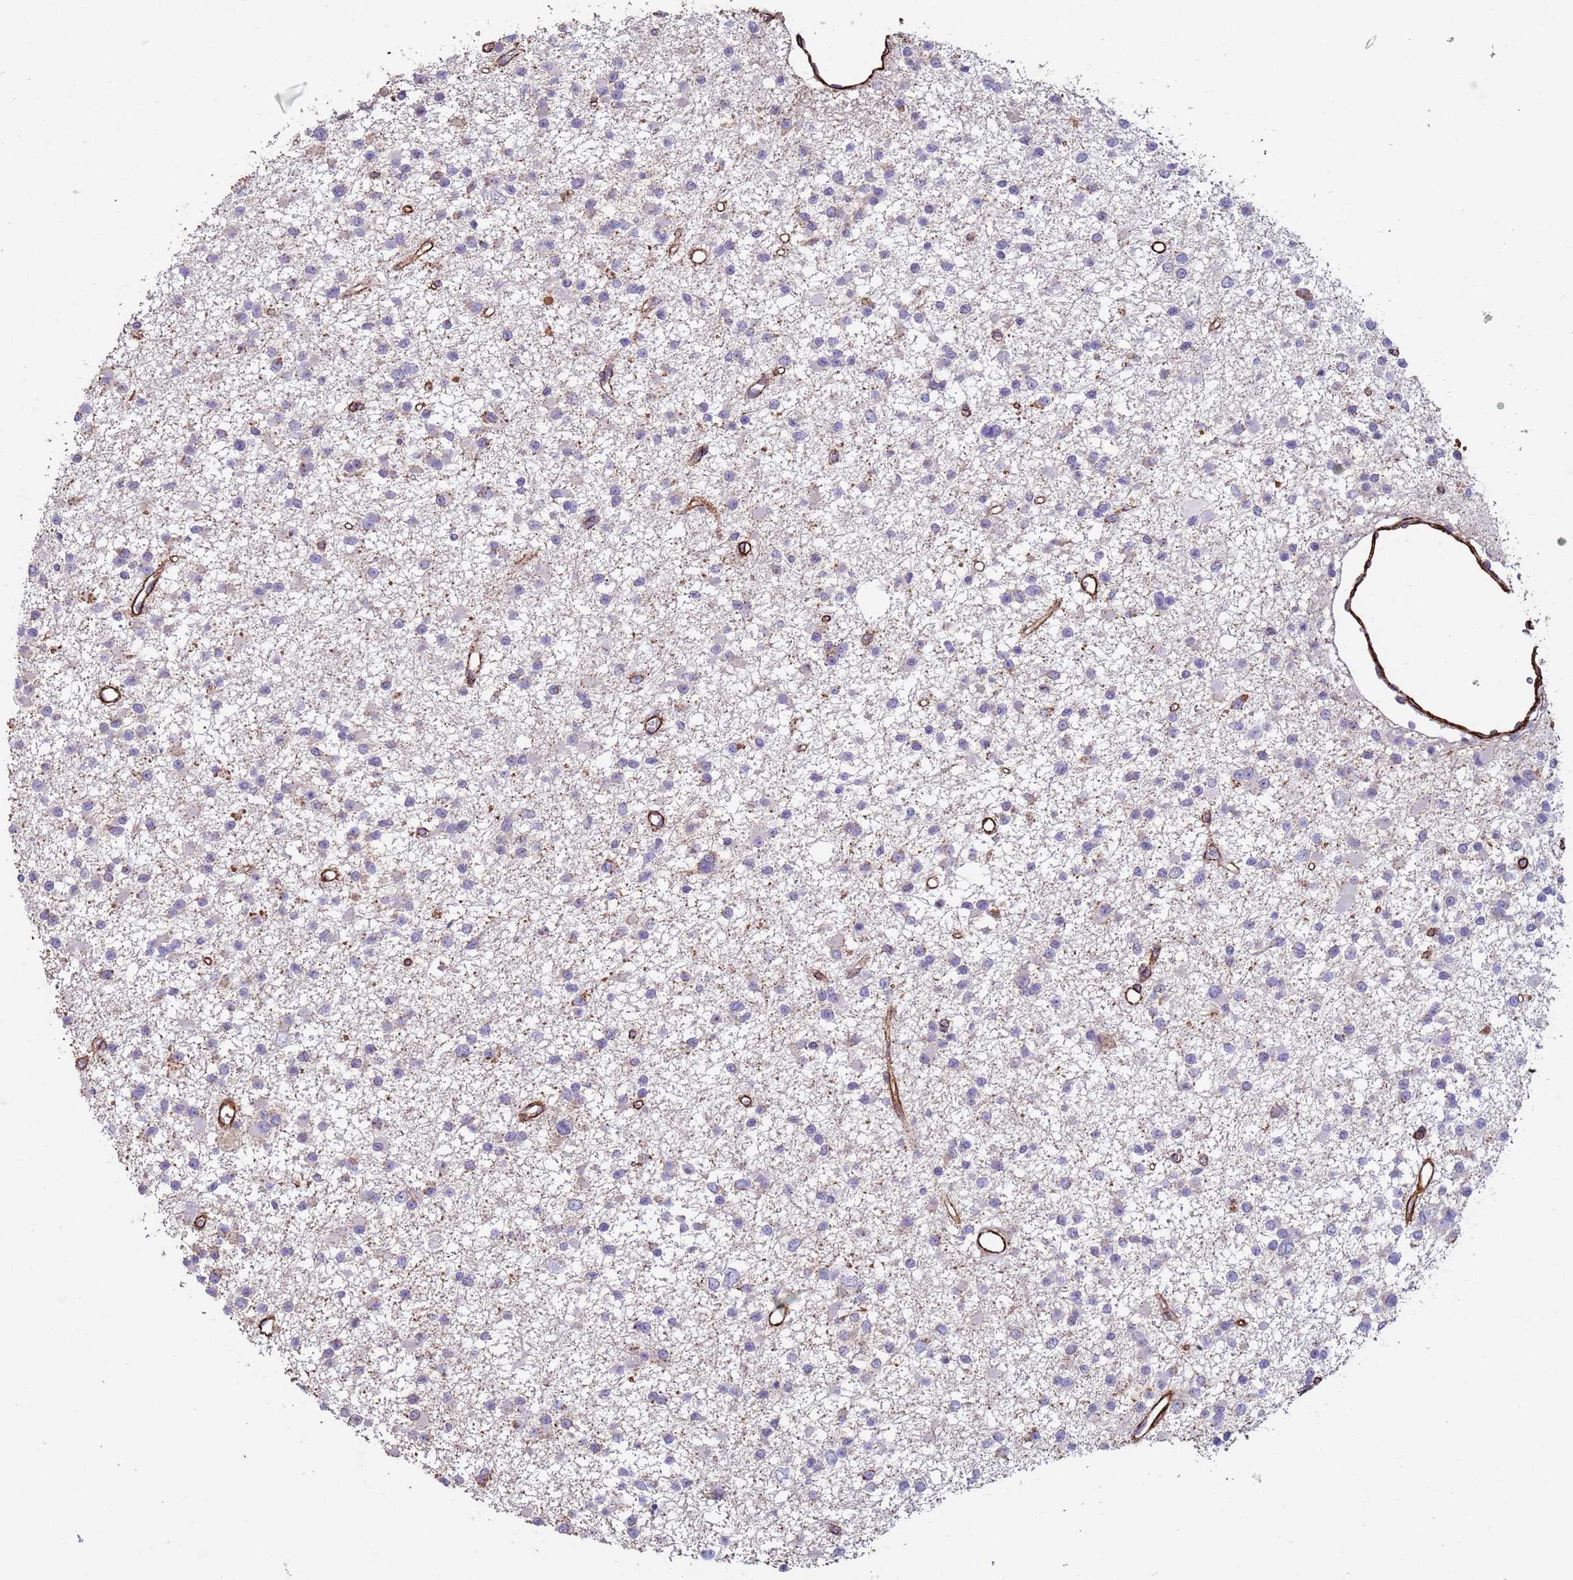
{"staining": {"intensity": "weak", "quantity": "<25%", "location": "cytoplasmic/membranous"}, "tissue": "glioma", "cell_type": "Tumor cells", "image_type": "cancer", "snomed": [{"axis": "morphology", "description": "Glioma, malignant, Low grade"}, {"axis": "topography", "description": "Brain"}], "caption": "The photomicrograph displays no staining of tumor cells in glioma.", "gene": "GASK1A", "patient": {"sex": "female", "age": 22}}